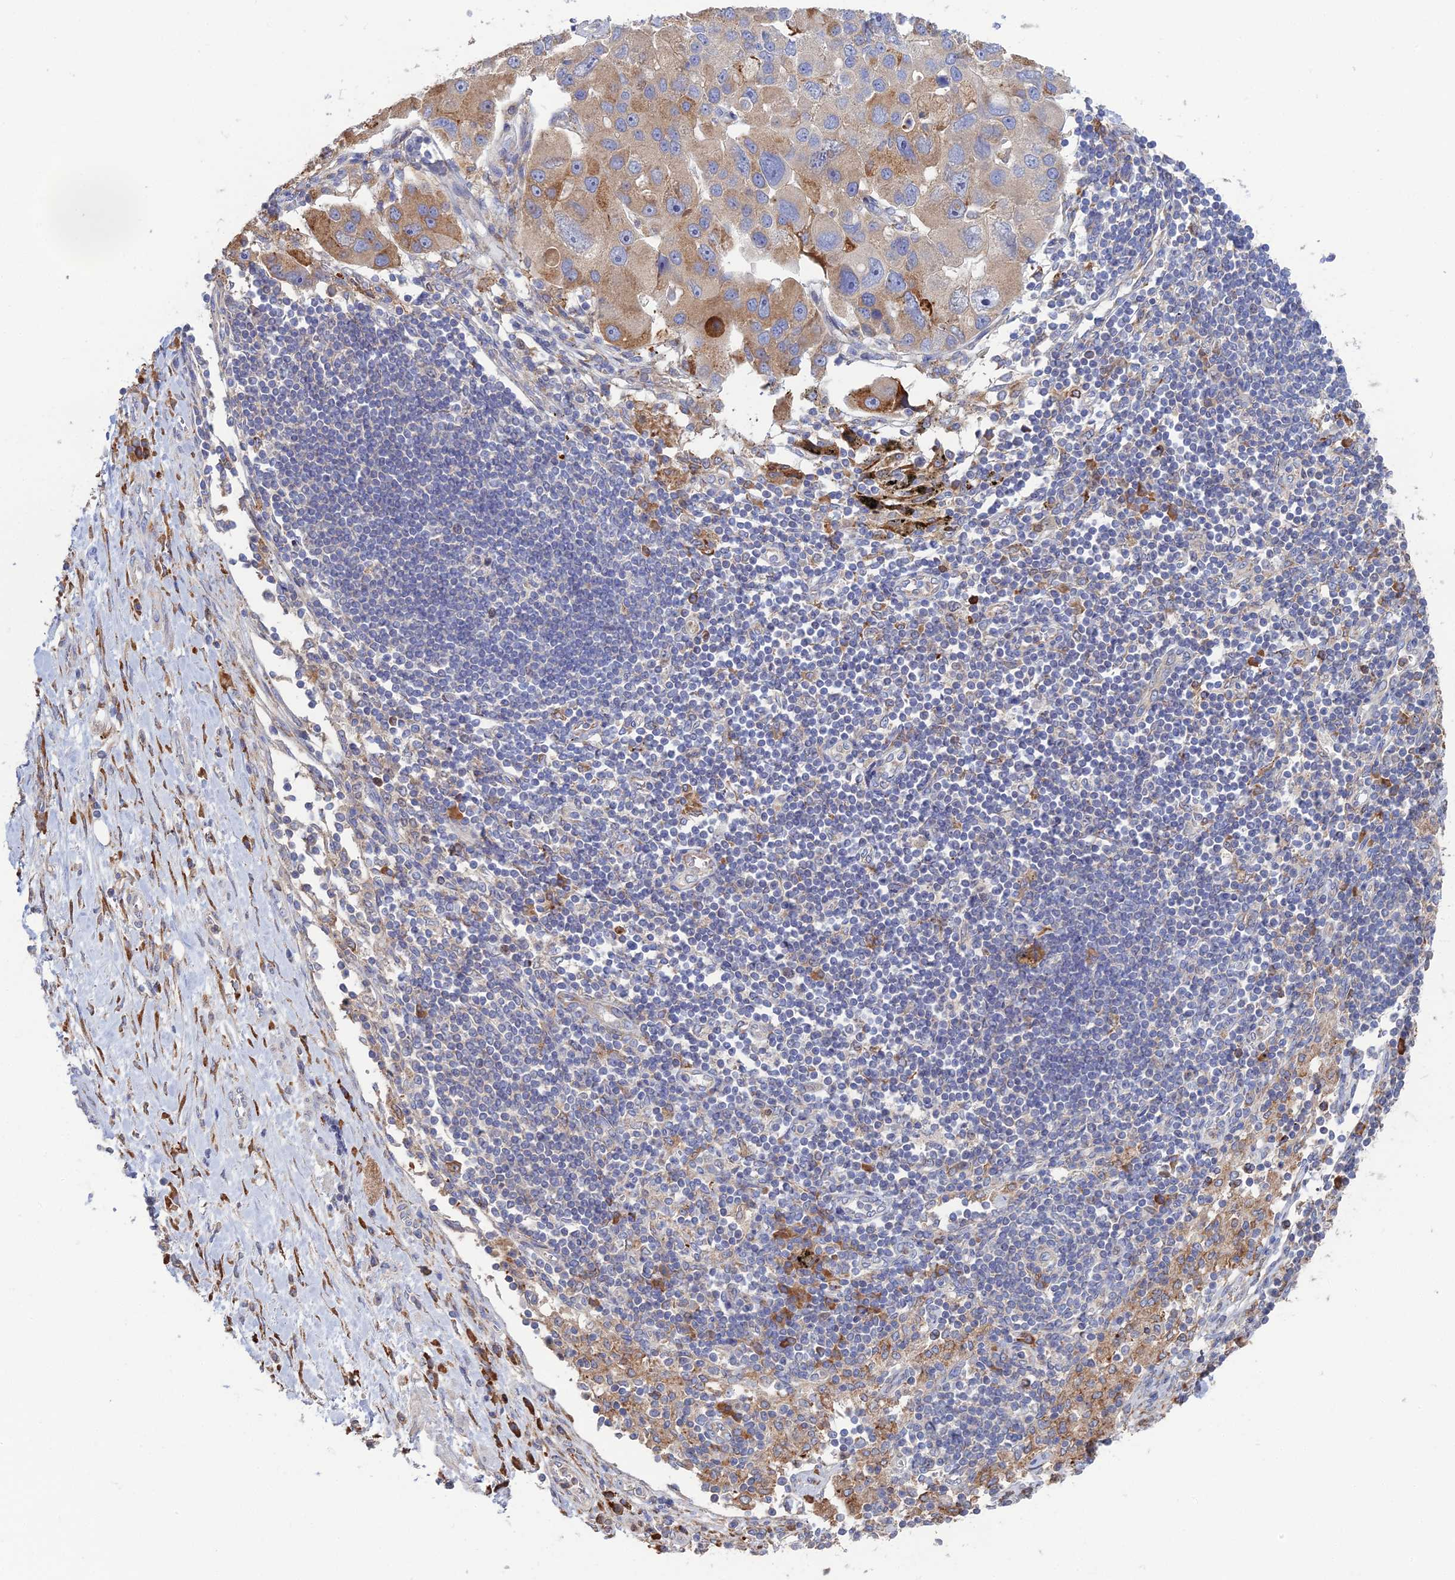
{"staining": {"intensity": "moderate", "quantity": "25%-75%", "location": "cytoplasmic/membranous"}, "tissue": "lung cancer", "cell_type": "Tumor cells", "image_type": "cancer", "snomed": [{"axis": "morphology", "description": "Adenocarcinoma, NOS"}, {"axis": "topography", "description": "Lung"}], "caption": "Human lung cancer stained for a protein (brown) exhibits moderate cytoplasmic/membranous positive staining in approximately 25%-75% of tumor cells.", "gene": "TRAPPC6A", "patient": {"sex": "female", "age": 54}}